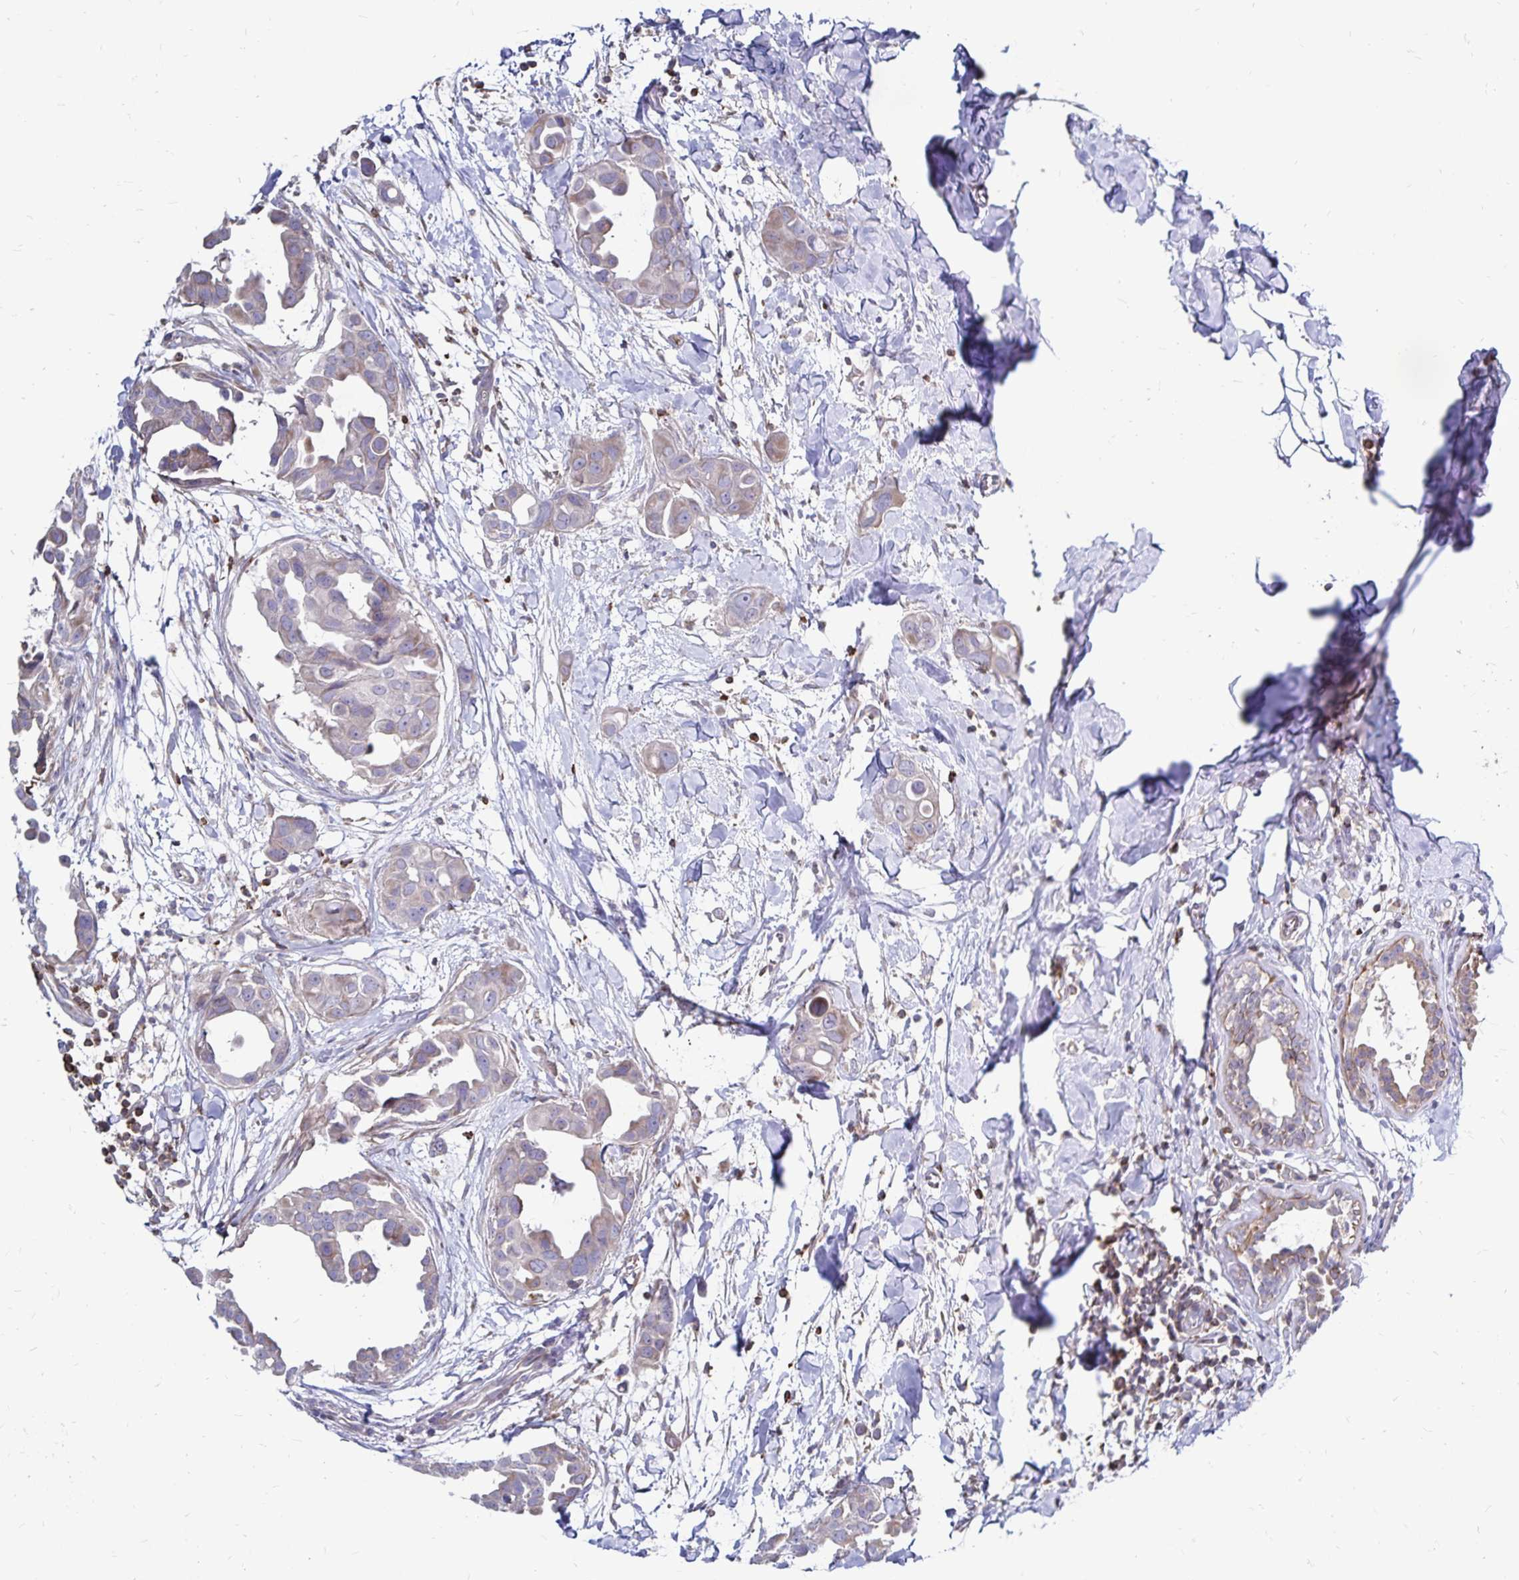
{"staining": {"intensity": "weak", "quantity": "25%-75%", "location": "cytoplasmic/membranous"}, "tissue": "breast cancer", "cell_type": "Tumor cells", "image_type": "cancer", "snomed": [{"axis": "morphology", "description": "Duct carcinoma"}, {"axis": "topography", "description": "Breast"}], "caption": "A micrograph of breast invasive ductal carcinoma stained for a protein exhibits weak cytoplasmic/membranous brown staining in tumor cells. (DAB IHC, brown staining for protein, blue staining for nuclei).", "gene": "NAGPA", "patient": {"sex": "female", "age": 38}}